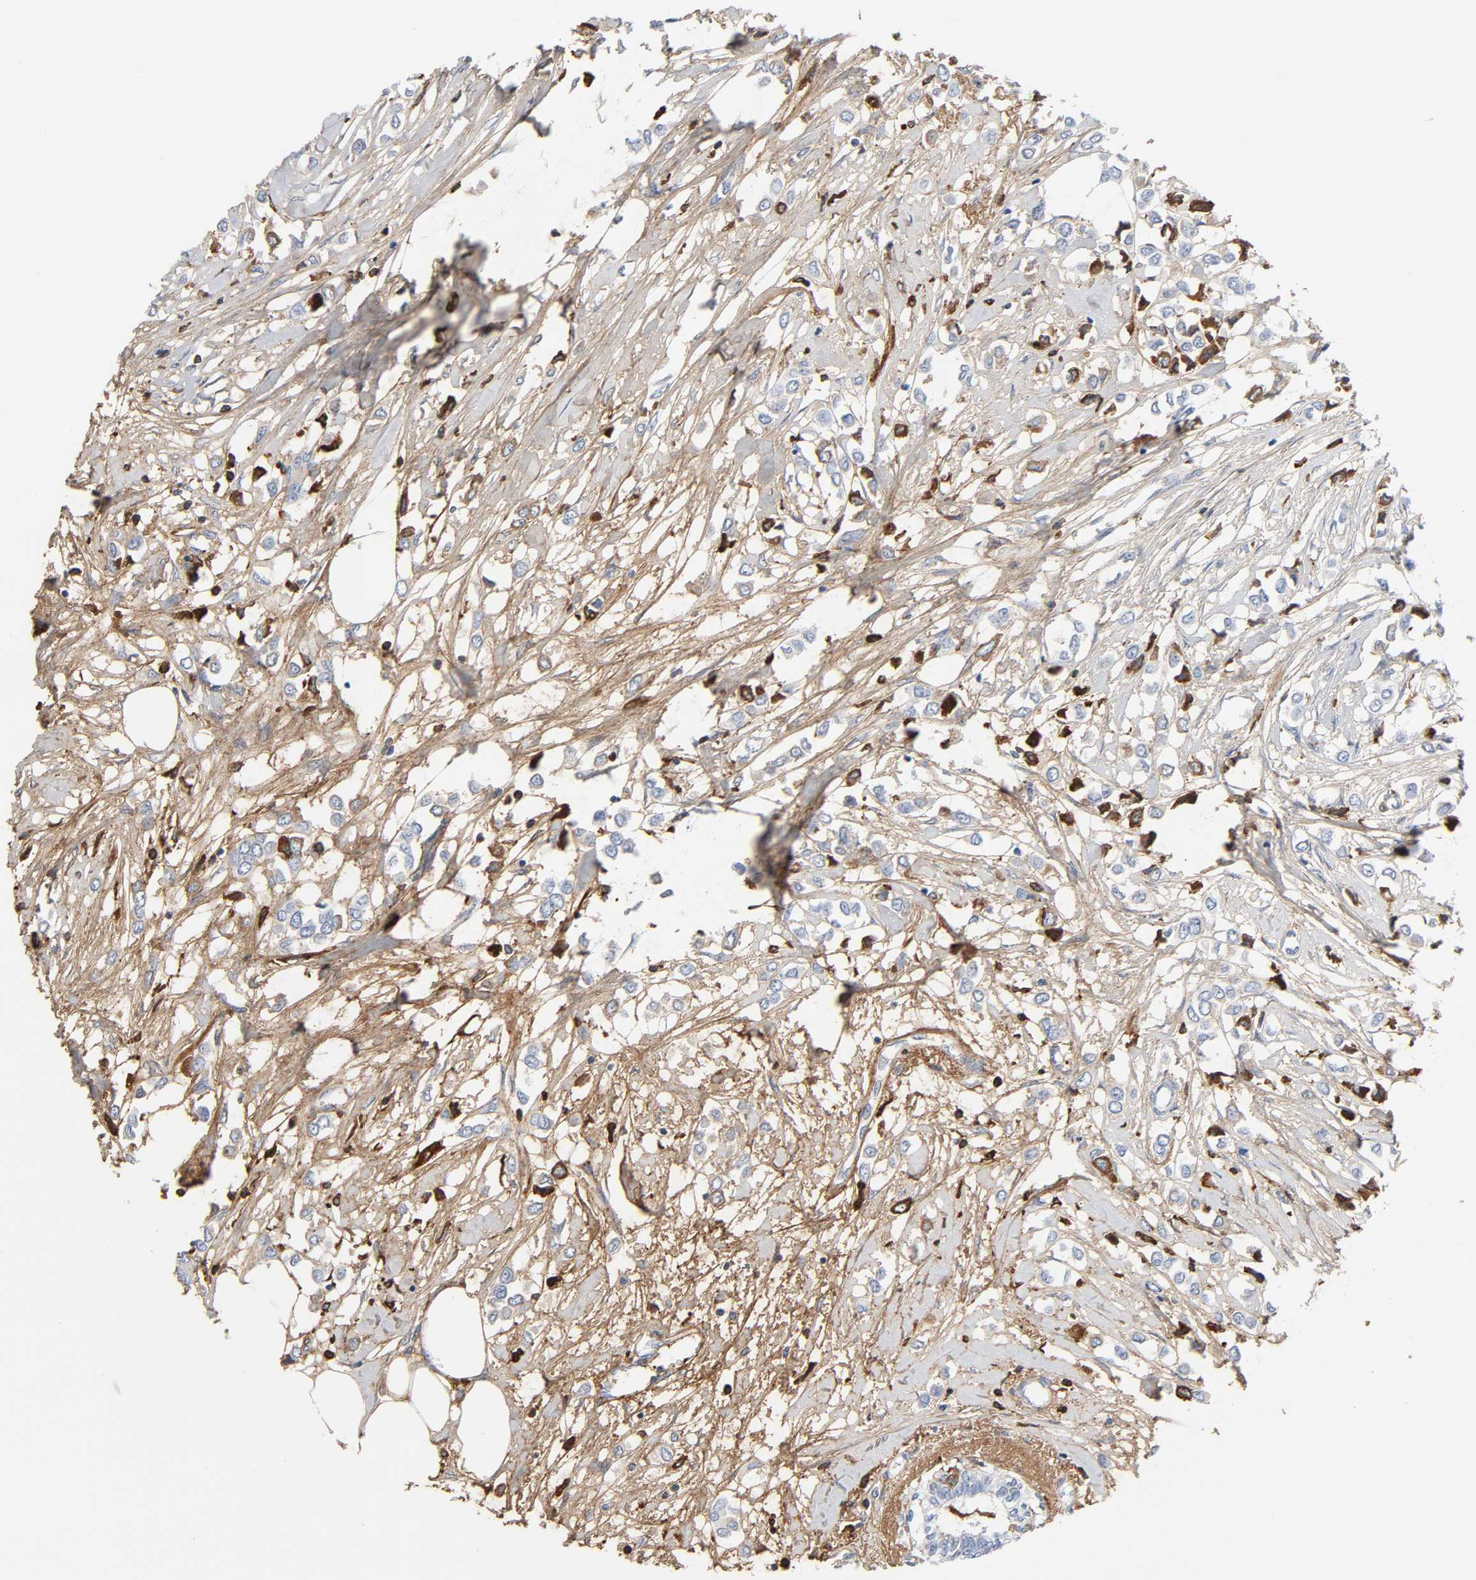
{"staining": {"intensity": "strong", "quantity": "25%-75%", "location": "cytoplasmic/membranous"}, "tissue": "breast cancer", "cell_type": "Tumor cells", "image_type": "cancer", "snomed": [{"axis": "morphology", "description": "Lobular carcinoma"}, {"axis": "topography", "description": "Breast"}], "caption": "A histopathology image showing strong cytoplasmic/membranous expression in about 25%-75% of tumor cells in breast cancer, as visualized by brown immunohistochemical staining.", "gene": "C3", "patient": {"sex": "female", "age": 51}}